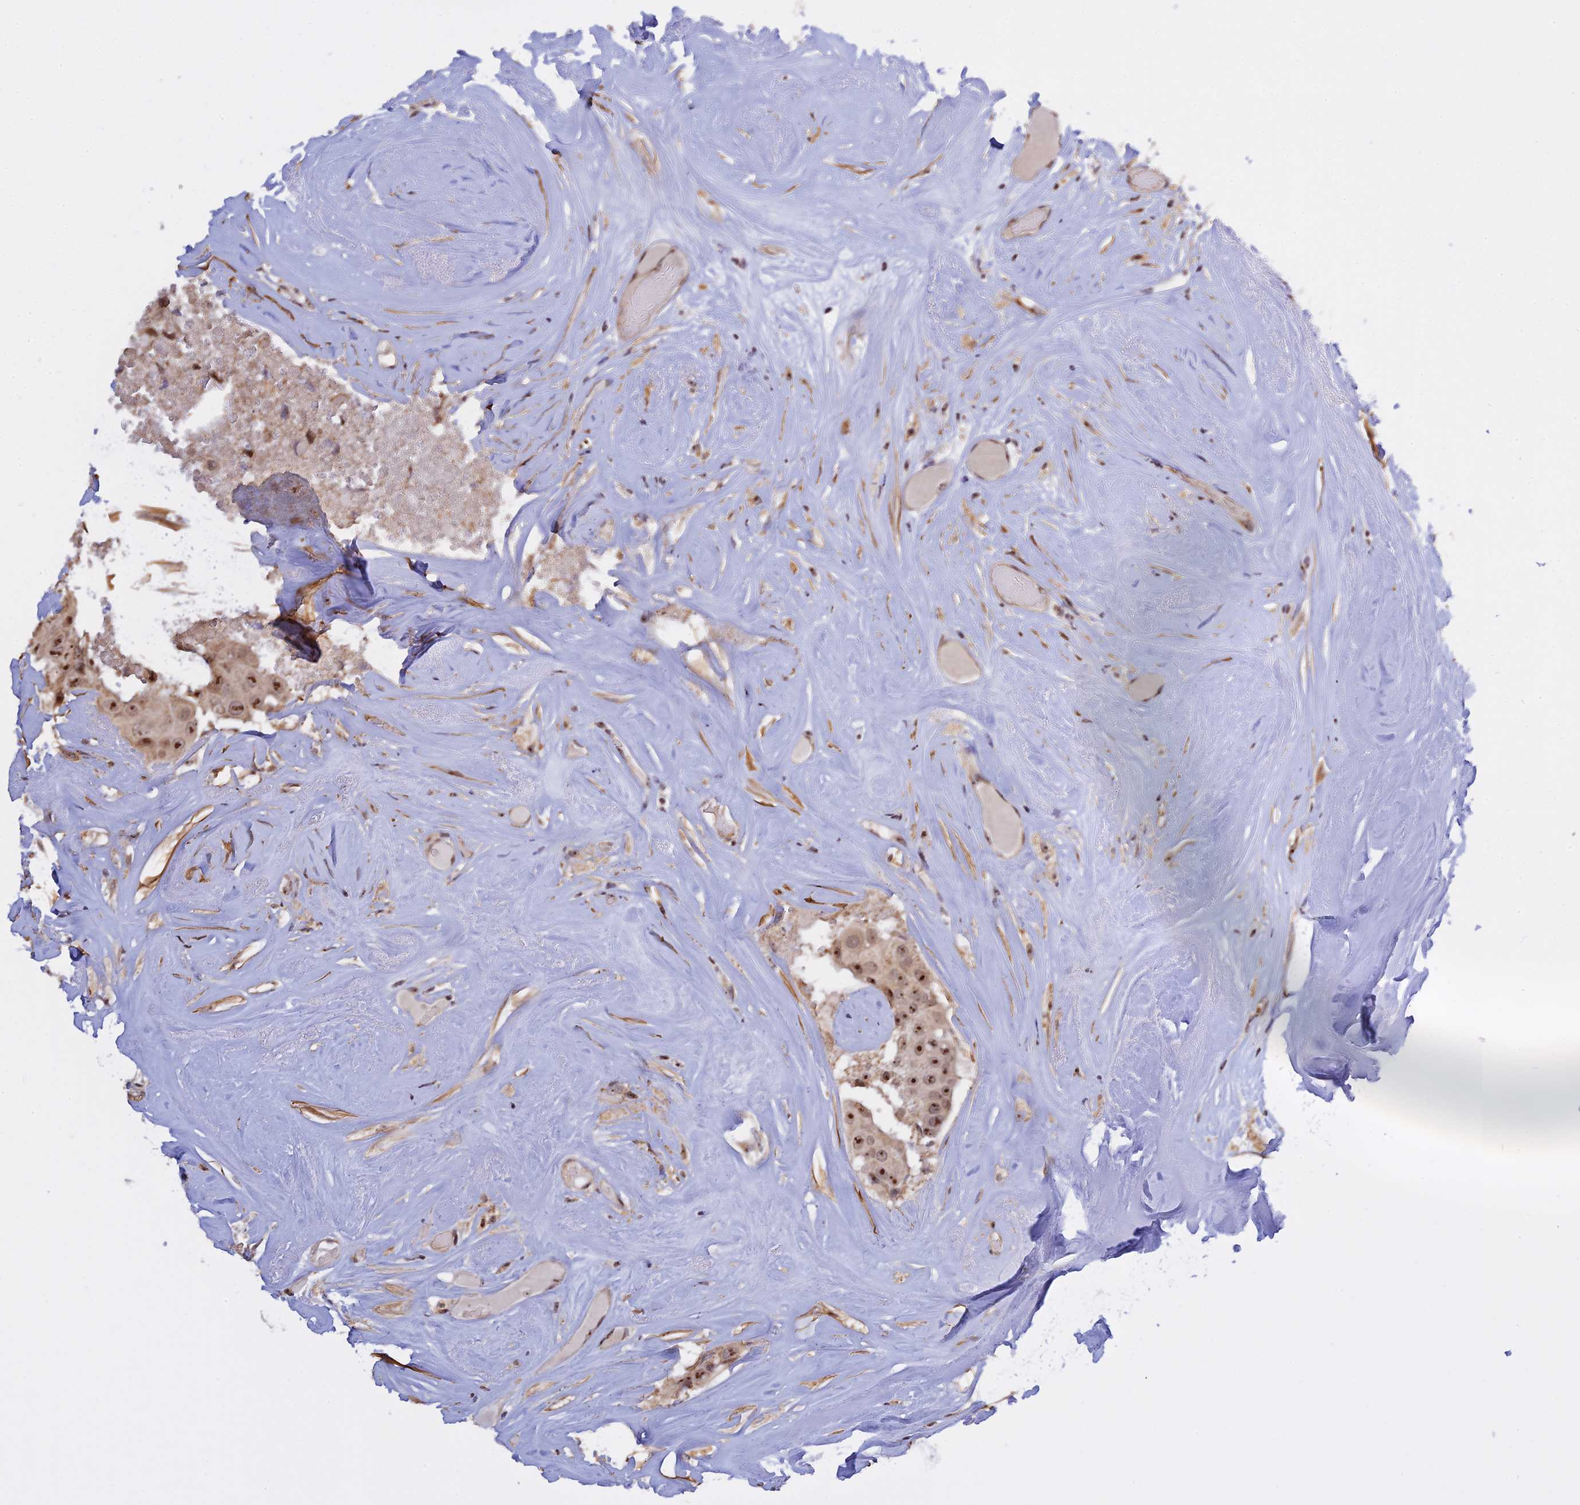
{"staining": {"intensity": "moderate", "quantity": ">75%", "location": "nuclear"}, "tissue": "head and neck cancer", "cell_type": "Tumor cells", "image_type": "cancer", "snomed": [{"axis": "morphology", "description": "Adenocarcinoma, NOS"}, {"axis": "morphology", "description": "Adenocarcinoma, metastatic, NOS"}, {"axis": "topography", "description": "Head-Neck"}], "caption": "IHC staining of adenocarcinoma (head and neck), which displays medium levels of moderate nuclear staining in about >75% of tumor cells indicating moderate nuclear protein positivity. The staining was performed using DAB (3,3'-diaminobenzidine) (brown) for protein detection and nuclei were counterstained in hematoxylin (blue).", "gene": "MGA", "patient": {"sex": "male", "age": 75}}